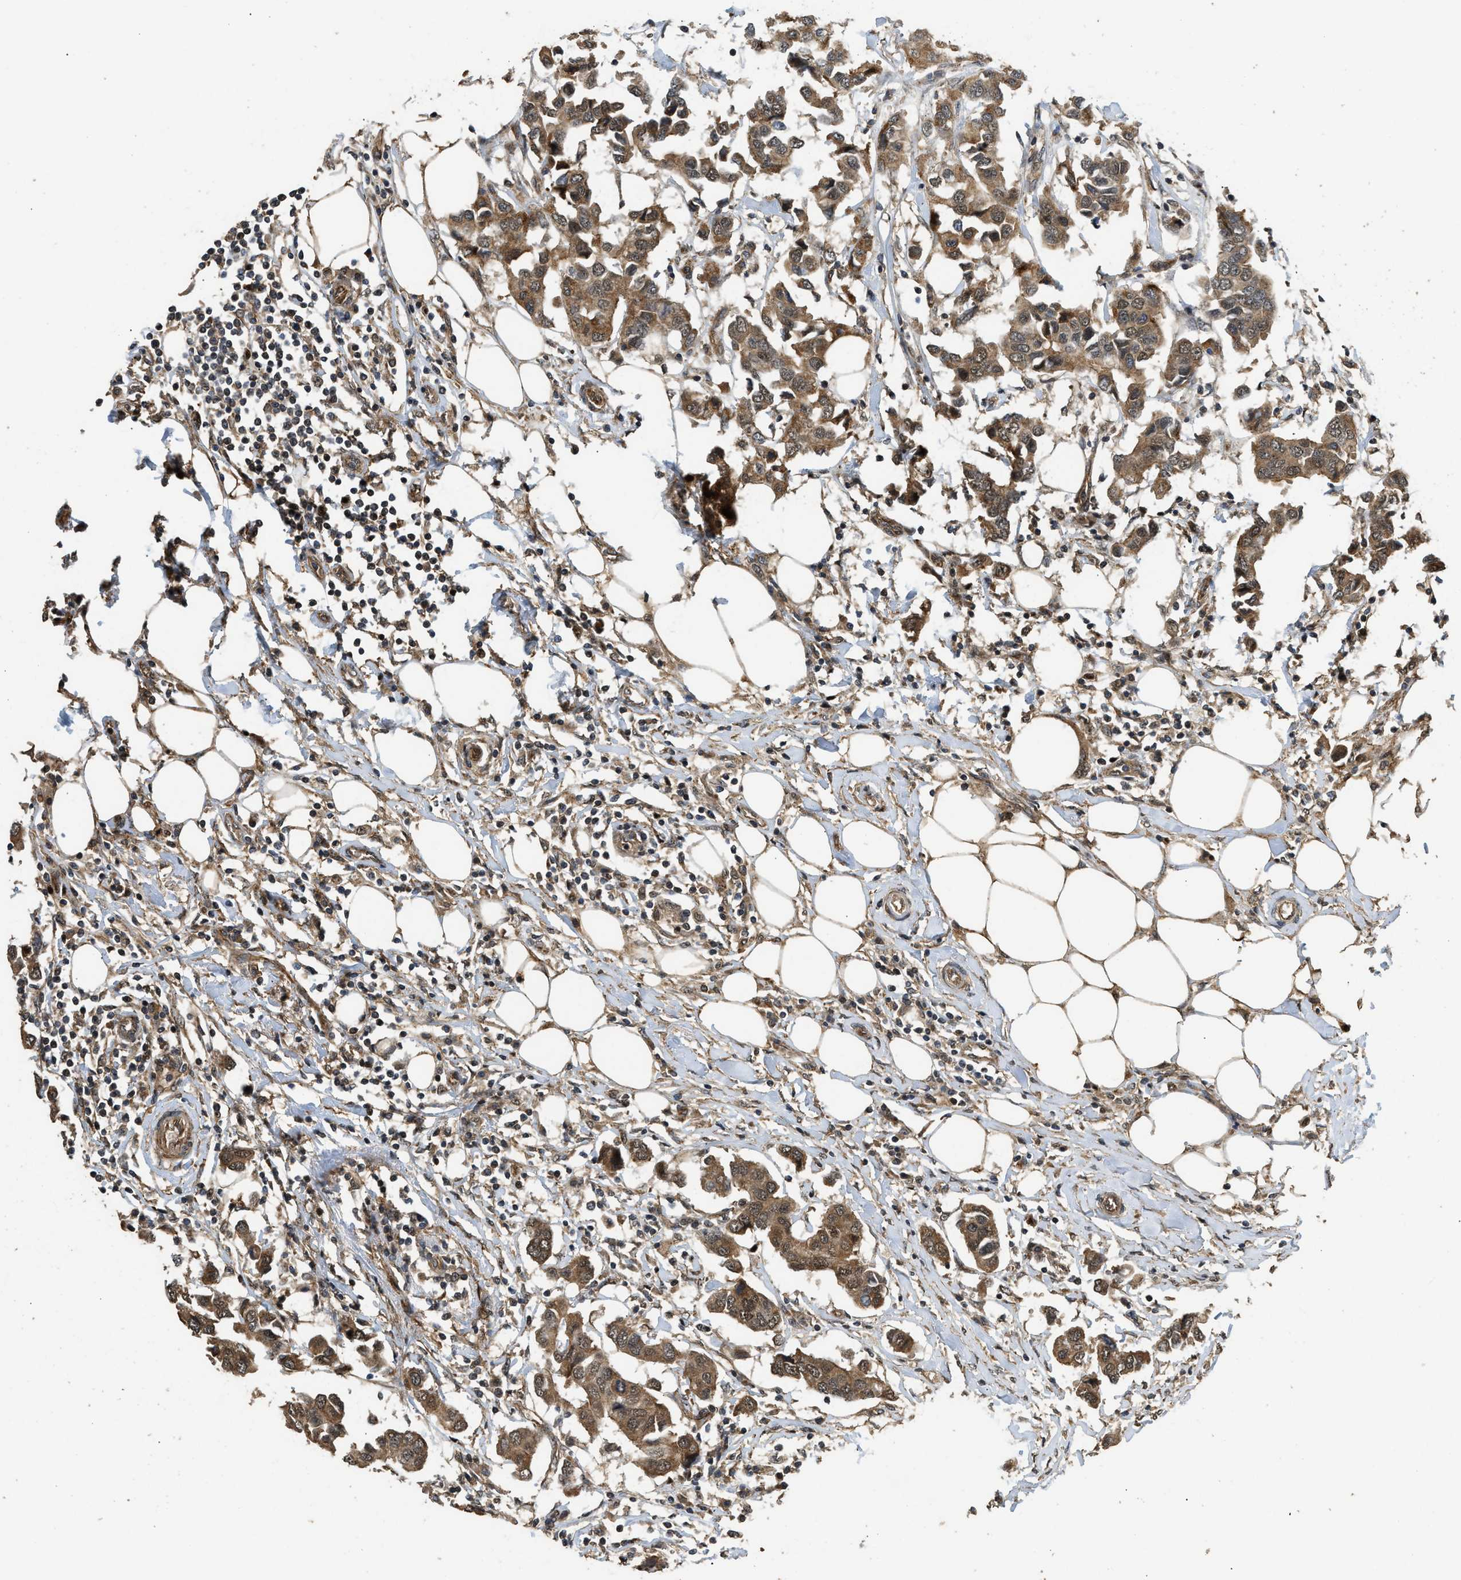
{"staining": {"intensity": "moderate", "quantity": ">75%", "location": "cytoplasmic/membranous,nuclear"}, "tissue": "breast cancer", "cell_type": "Tumor cells", "image_type": "cancer", "snomed": [{"axis": "morphology", "description": "Duct carcinoma"}, {"axis": "topography", "description": "Breast"}], "caption": "A brown stain labels moderate cytoplasmic/membranous and nuclear positivity of a protein in human breast intraductal carcinoma tumor cells. (DAB (3,3'-diaminobenzidine) = brown stain, brightfield microscopy at high magnification).", "gene": "GET1", "patient": {"sex": "female", "age": 80}}